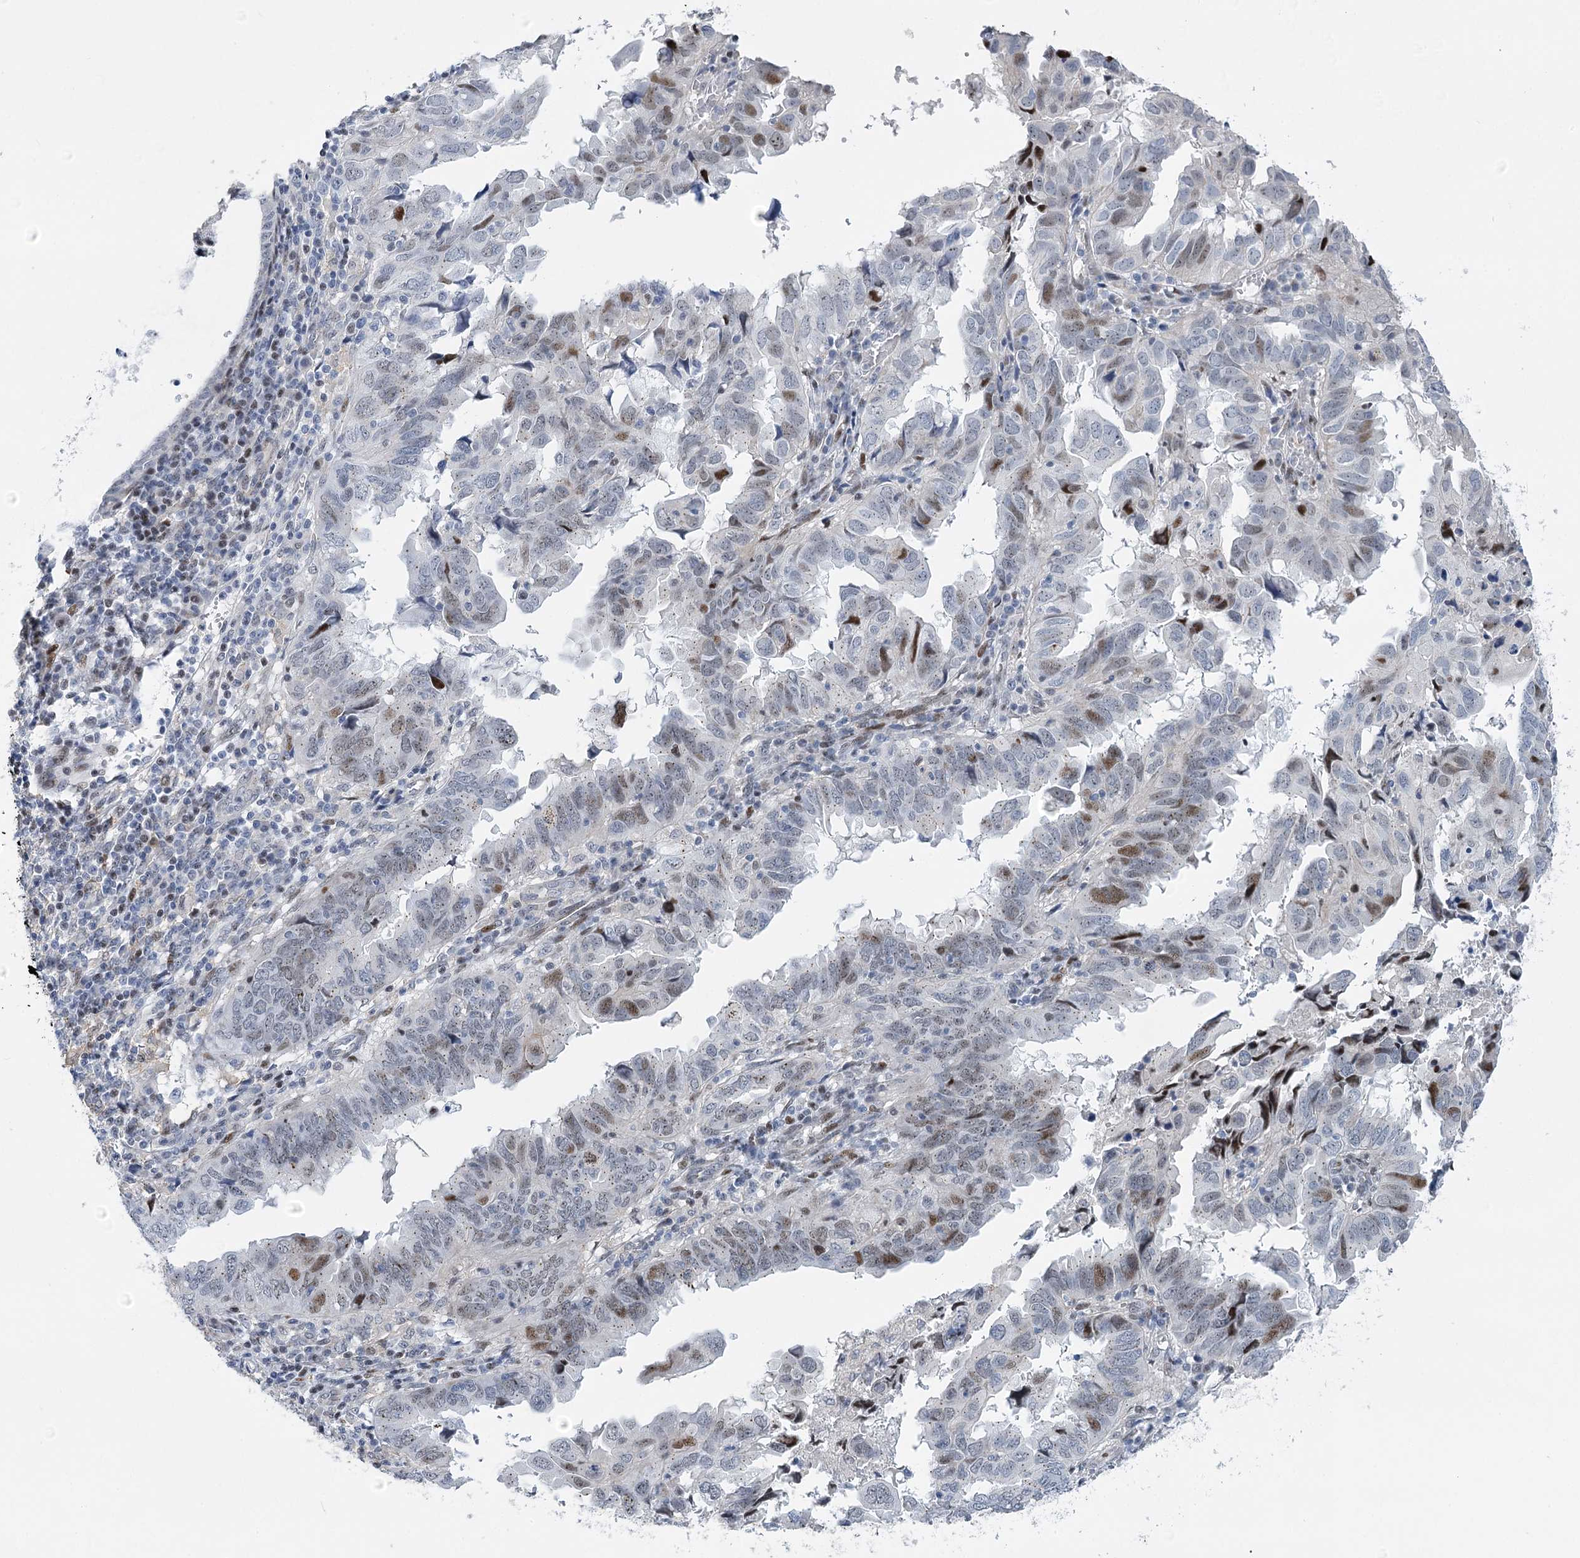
{"staining": {"intensity": "moderate", "quantity": "<25%", "location": "nuclear"}, "tissue": "endometrial cancer", "cell_type": "Tumor cells", "image_type": "cancer", "snomed": [{"axis": "morphology", "description": "Adenocarcinoma, NOS"}, {"axis": "topography", "description": "Uterus"}], "caption": "Immunohistochemistry photomicrograph of neoplastic tissue: adenocarcinoma (endometrial) stained using IHC exhibits low levels of moderate protein expression localized specifically in the nuclear of tumor cells, appearing as a nuclear brown color.", "gene": "CAMTA1", "patient": {"sex": "female", "age": 77}}